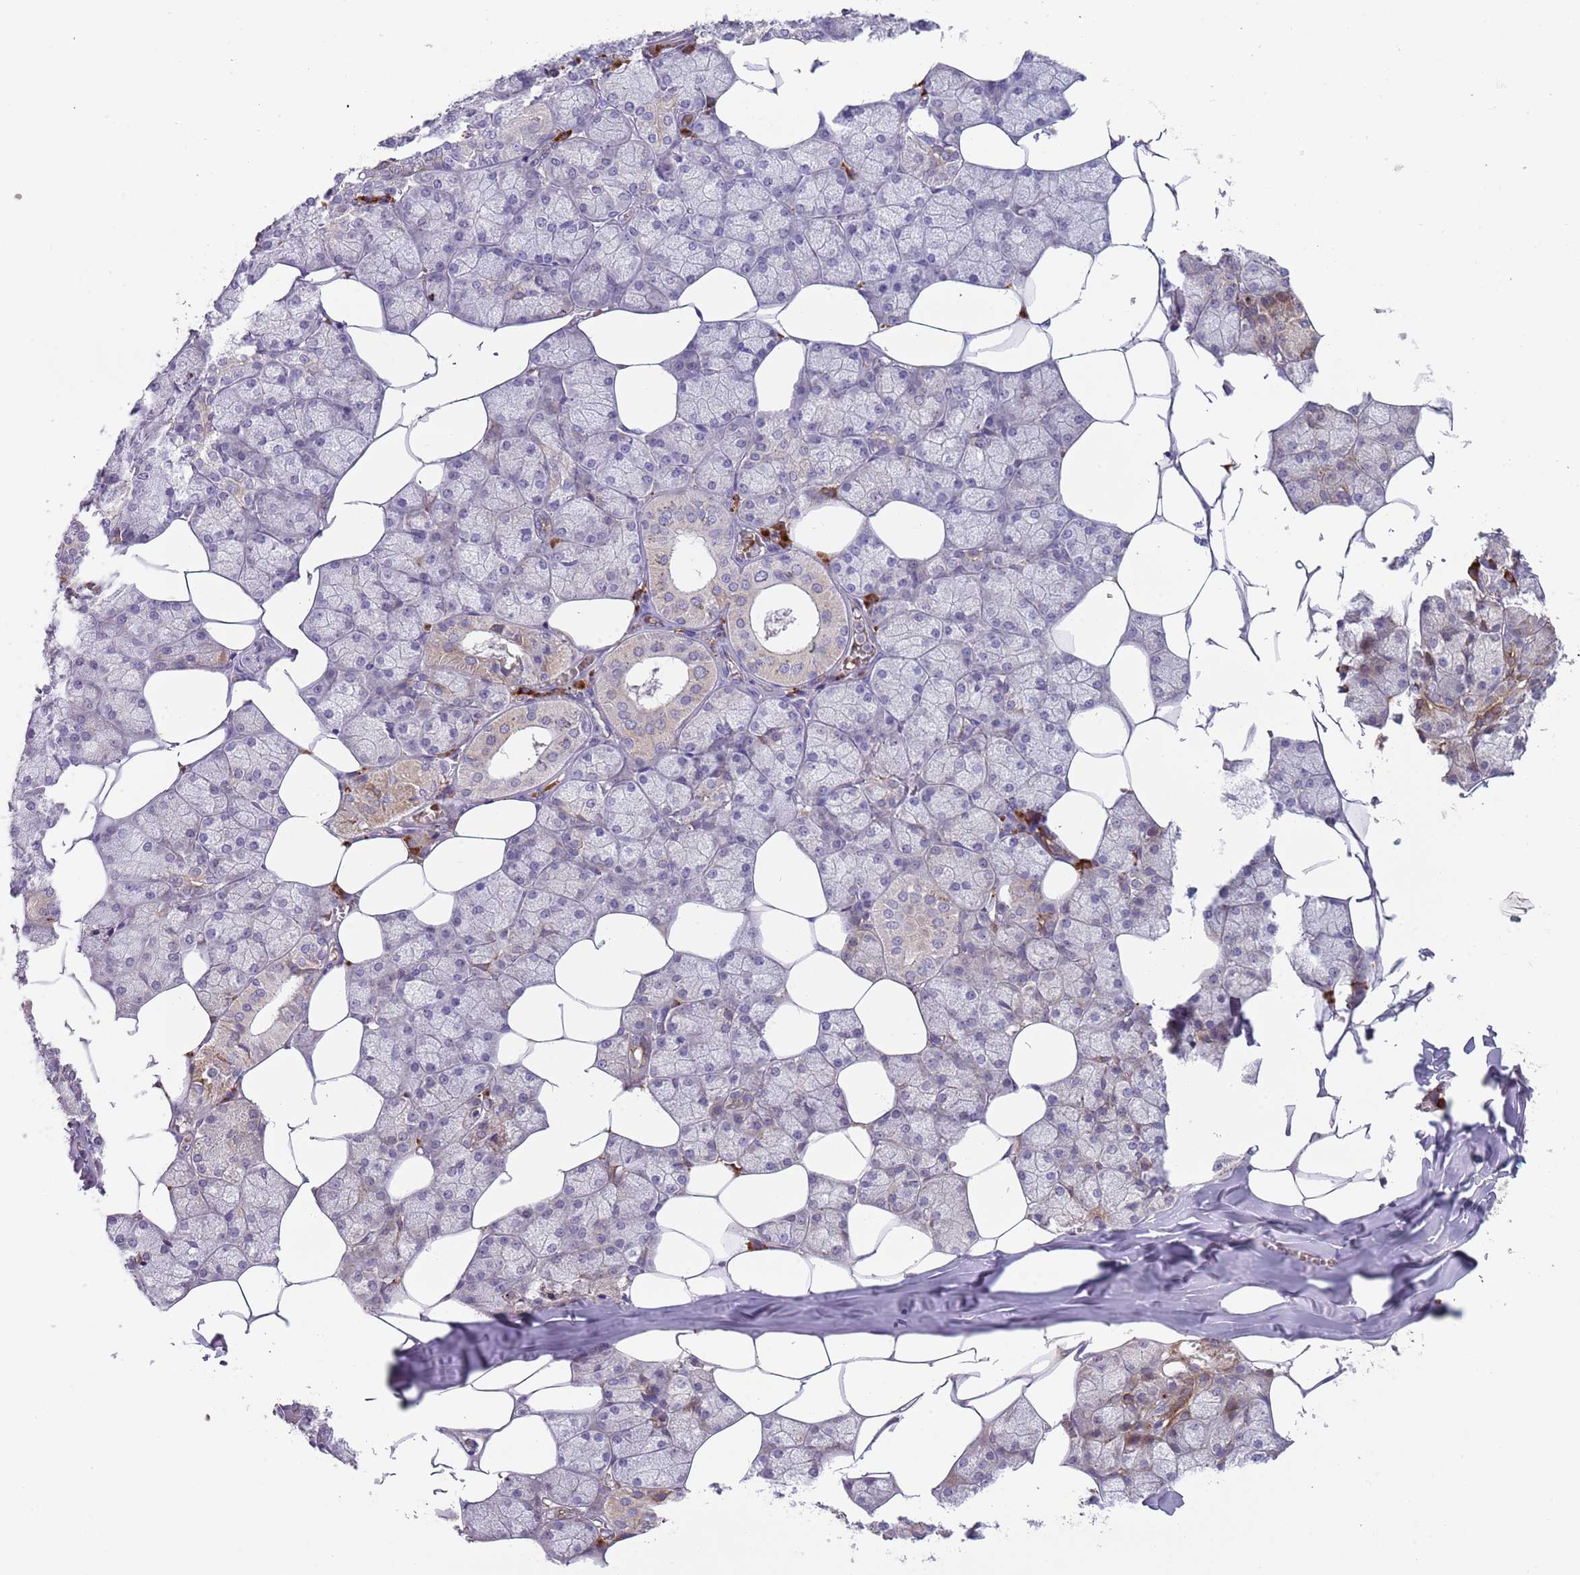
{"staining": {"intensity": "moderate", "quantity": "<25%", "location": "cytoplasmic/membranous"}, "tissue": "salivary gland", "cell_type": "Glandular cells", "image_type": "normal", "snomed": [{"axis": "morphology", "description": "Normal tissue, NOS"}, {"axis": "topography", "description": "Salivary gland"}], "caption": "Immunohistochemistry (IHC) of unremarkable human salivary gland reveals low levels of moderate cytoplasmic/membranous positivity in about <25% of glandular cells.", "gene": "VWCE", "patient": {"sex": "male", "age": 62}}